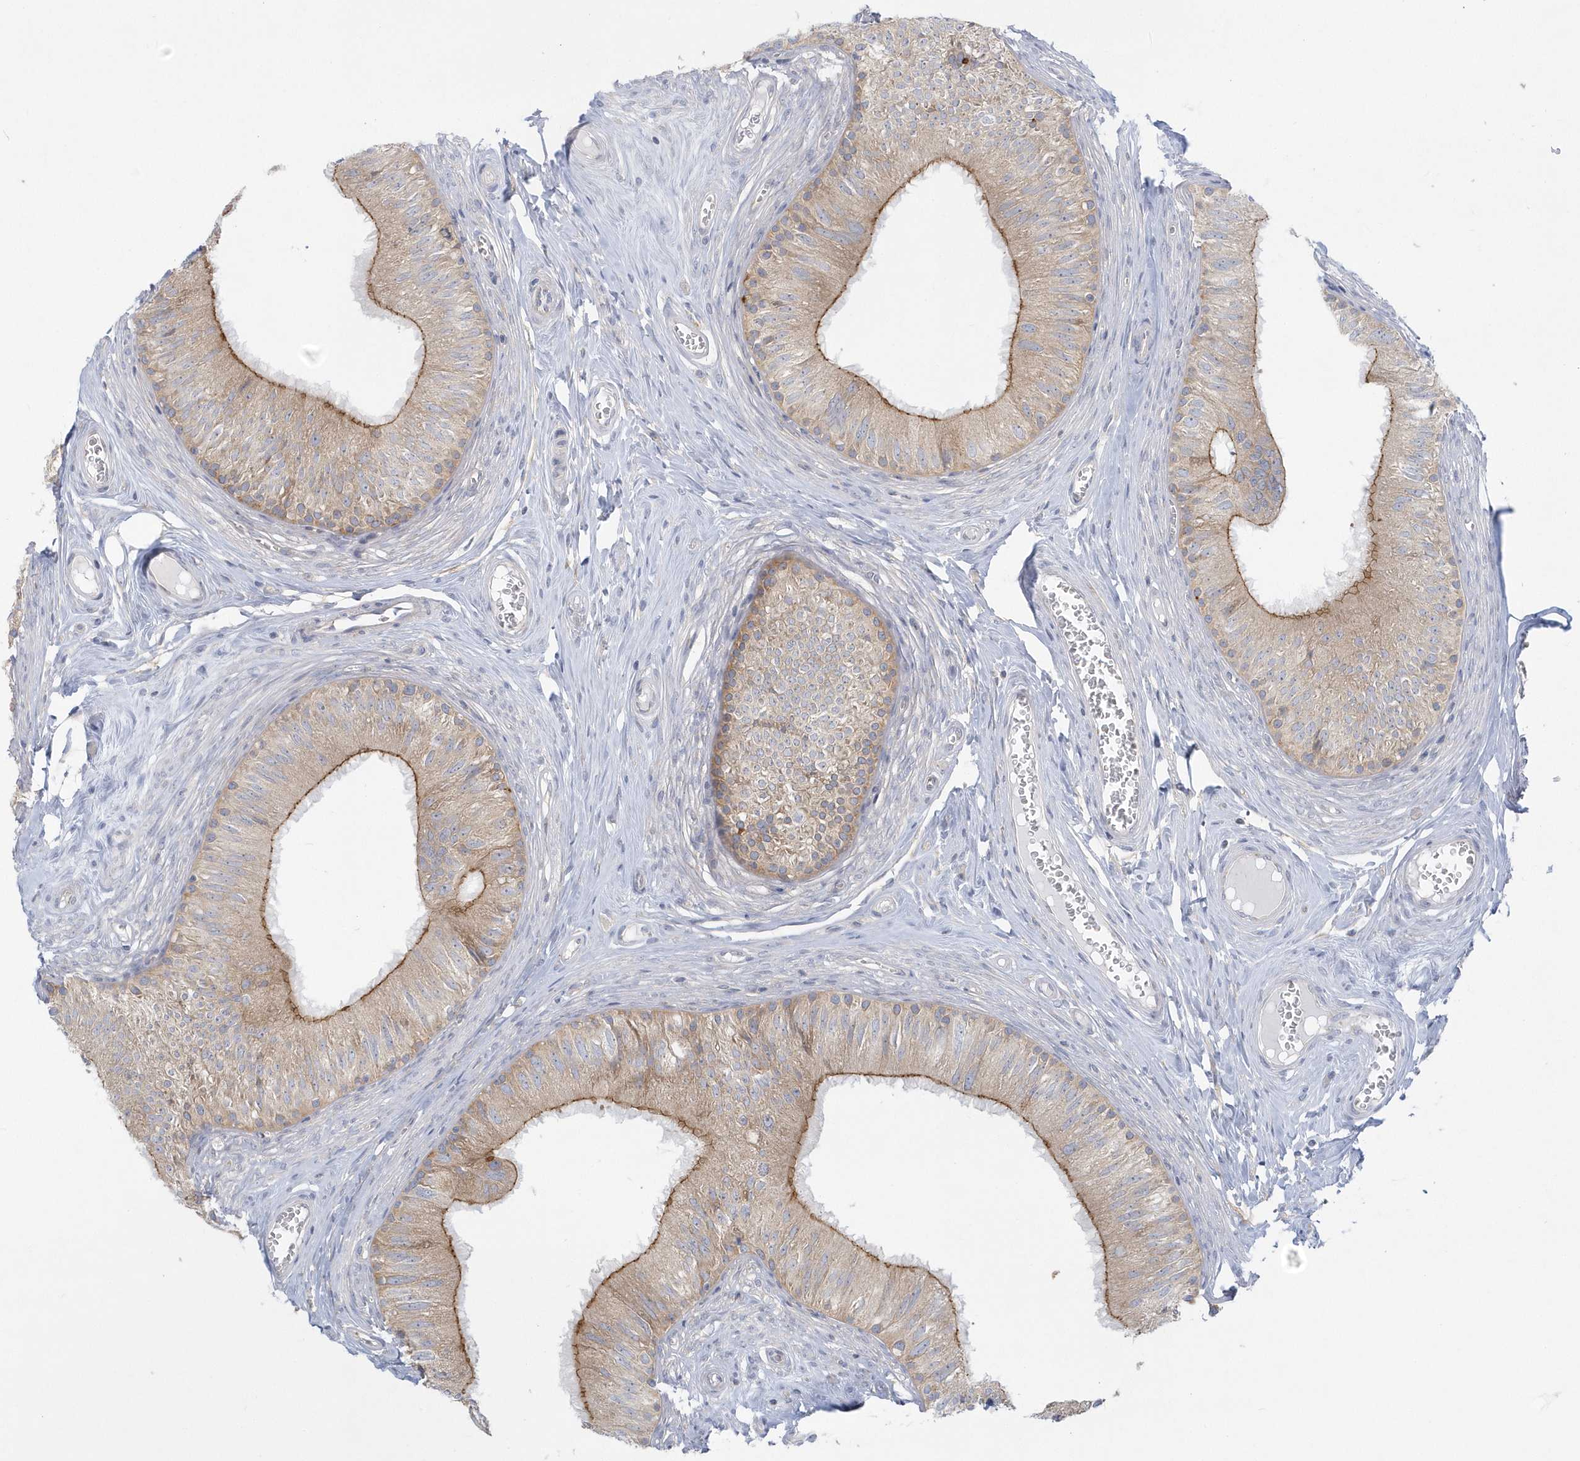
{"staining": {"intensity": "strong", "quantity": ">75%", "location": "cytoplasmic/membranous"}, "tissue": "epididymis", "cell_type": "Glandular cells", "image_type": "normal", "snomed": [{"axis": "morphology", "description": "Normal tissue, NOS"}, {"axis": "topography", "description": "Epididymis"}], "caption": "Epididymis stained for a protein (brown) exhibits strong cytoplasmic/membranous positive expression in about >75% of glandular cells.", "gene": "DNAJC18", "patient": {"sex": "male", "age": 46}}